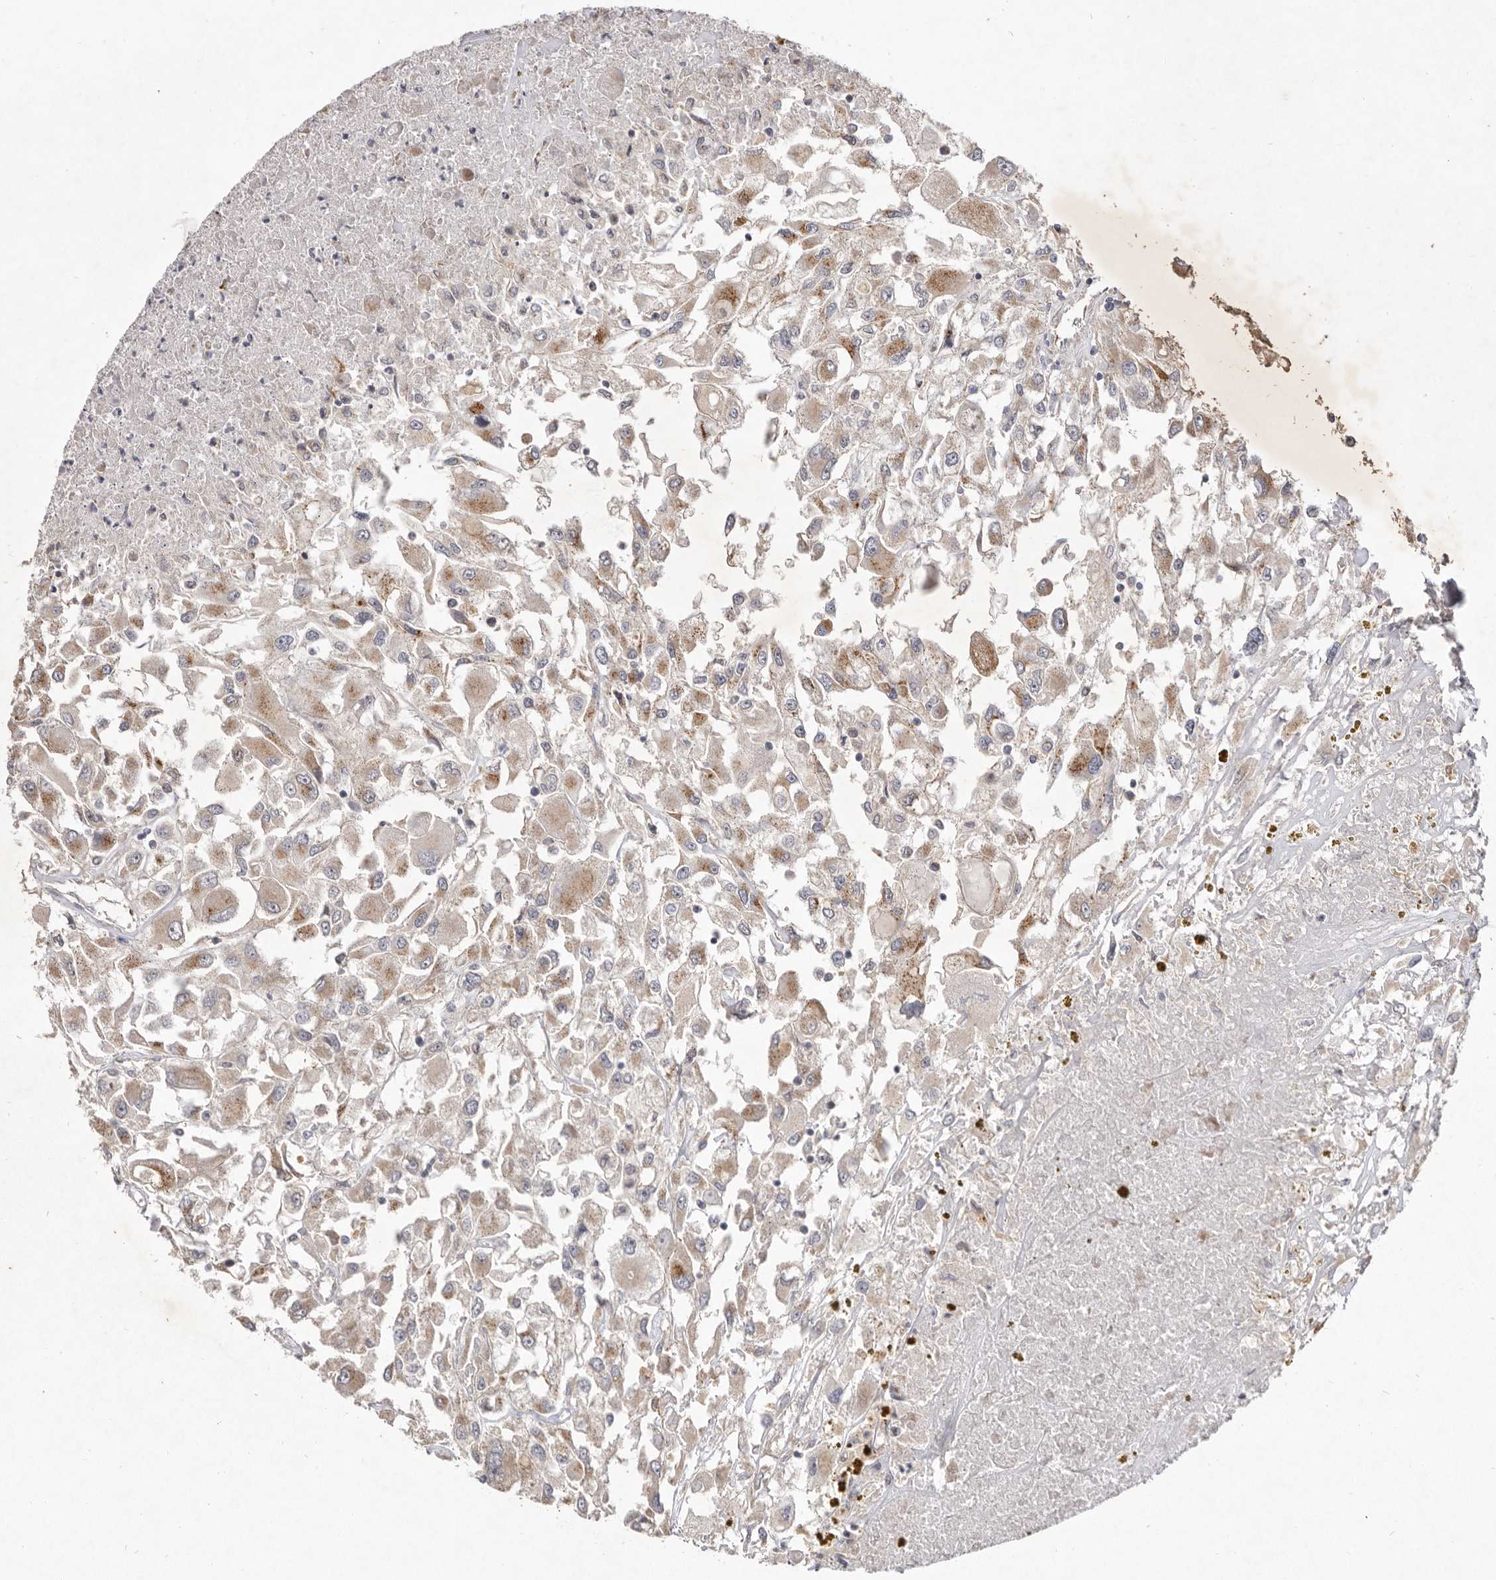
{"staining": {"intensity": "weak", "quantity": ">75%", "location": "cytoplasmic/membranous"}, "tissue": "renal cancer", "cell_type": "Tumor cells", "image_type": "cancer", "snomed": [{"axis": "morphology", "description": "Adenocarcinoma, NOS"}, {"axis": "topography", "description": "Kidney"}], "caption": "Human renal cancer stained with a brown dye demonstrates weak cytoplasmic/membranous positive expression in approximately >75% of tumor cells.", "gene": "USP24", "patient": {"sex": "female", "age": 52}}